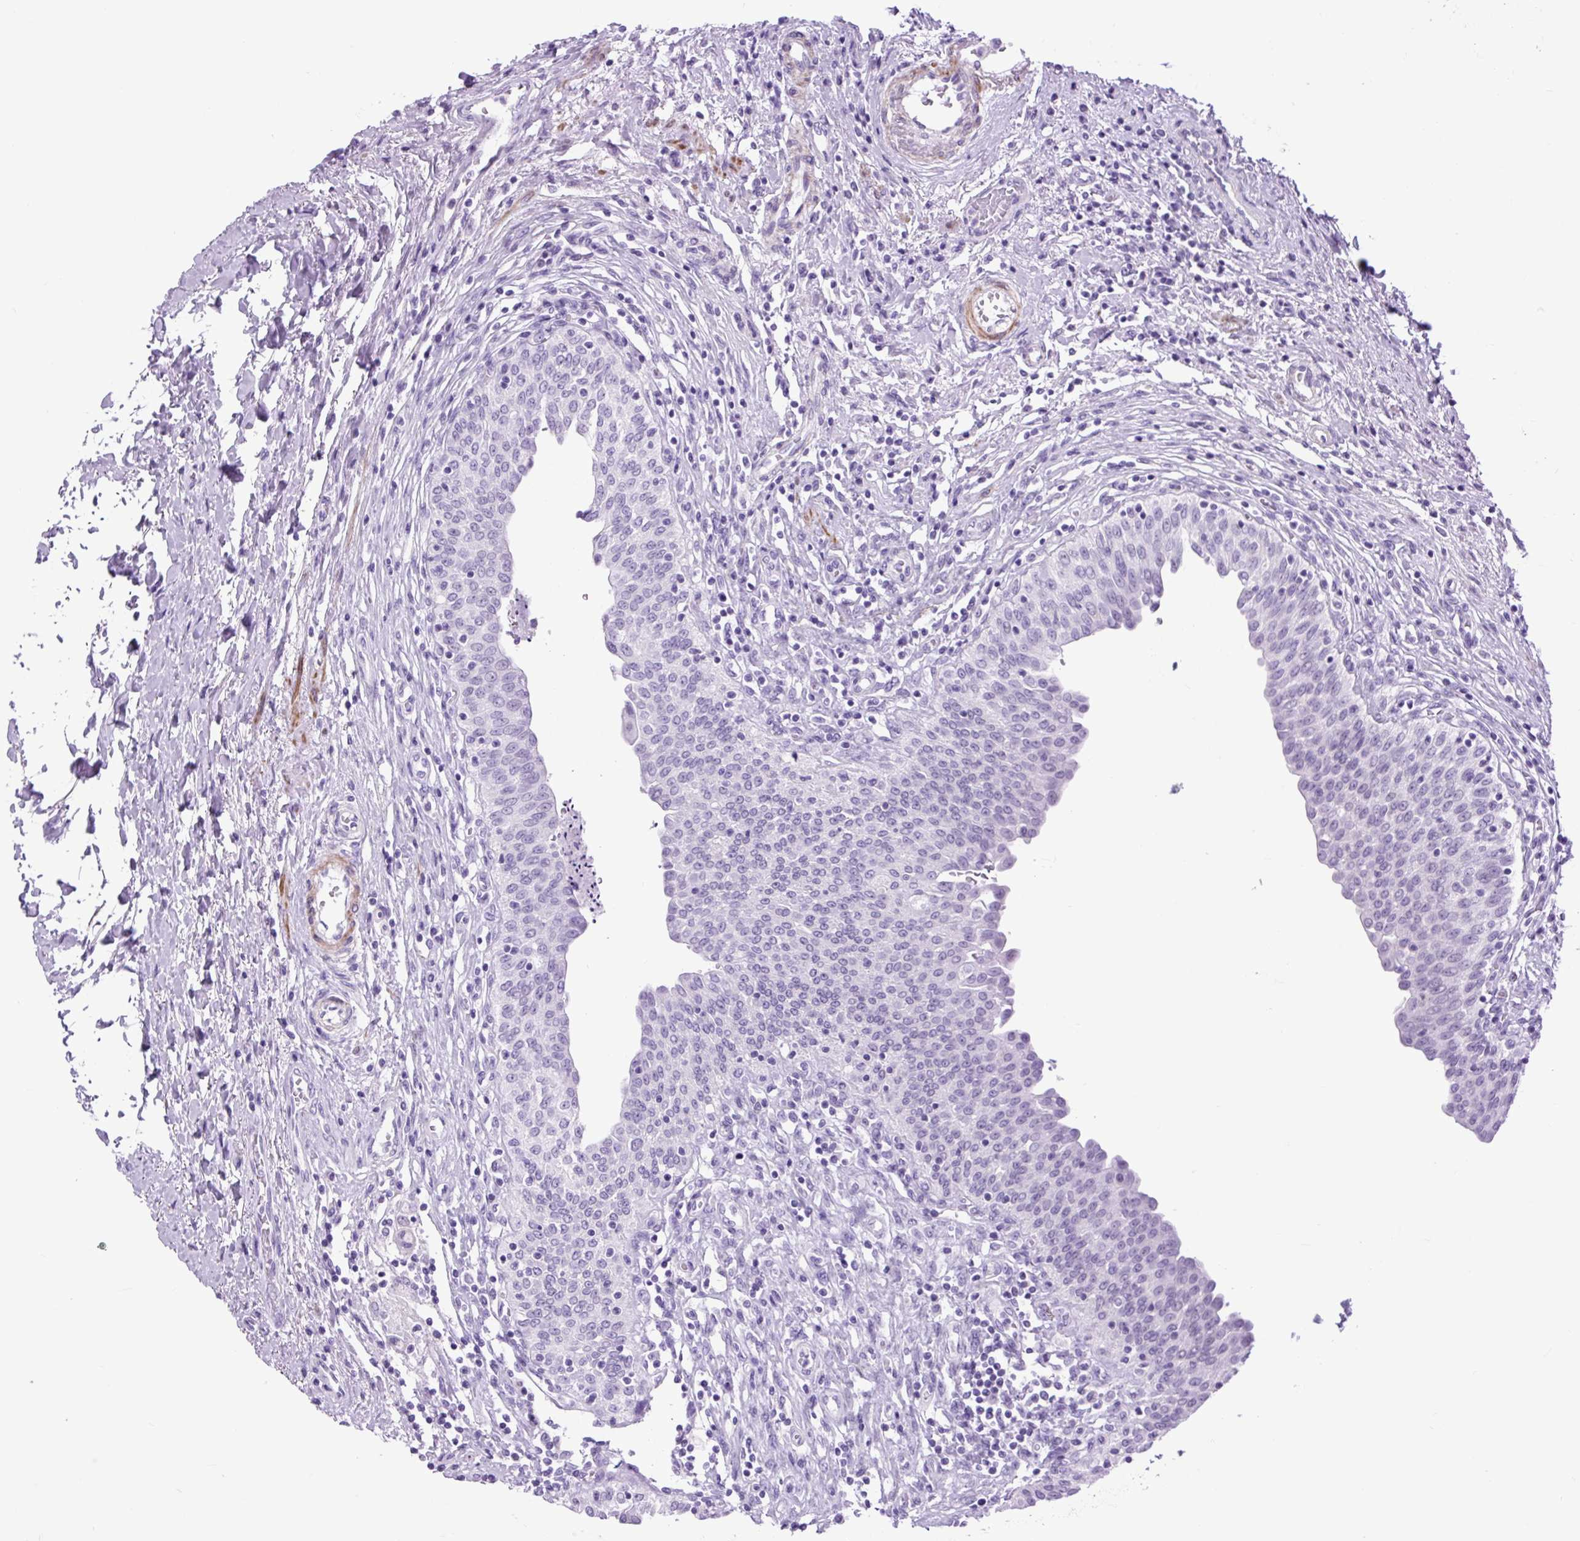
{"staining": {"intensity": "negative", "quantity": "none", "location": "none"}, "tissue": "urinary bladder", "cell_type": "Urothelial cells", "image_type": "normal", "snomed": [{"axis": "morphology", "description": "Normal tissue, NOS"}, {"axis": "topography", "description": "Urinary bladder"}], "caption": "IHC of normal urinary bladder demonstrates no positivity in urothelial cells.", "gene": "DPP6", "patient": {"sex": "male", "age": 71}}